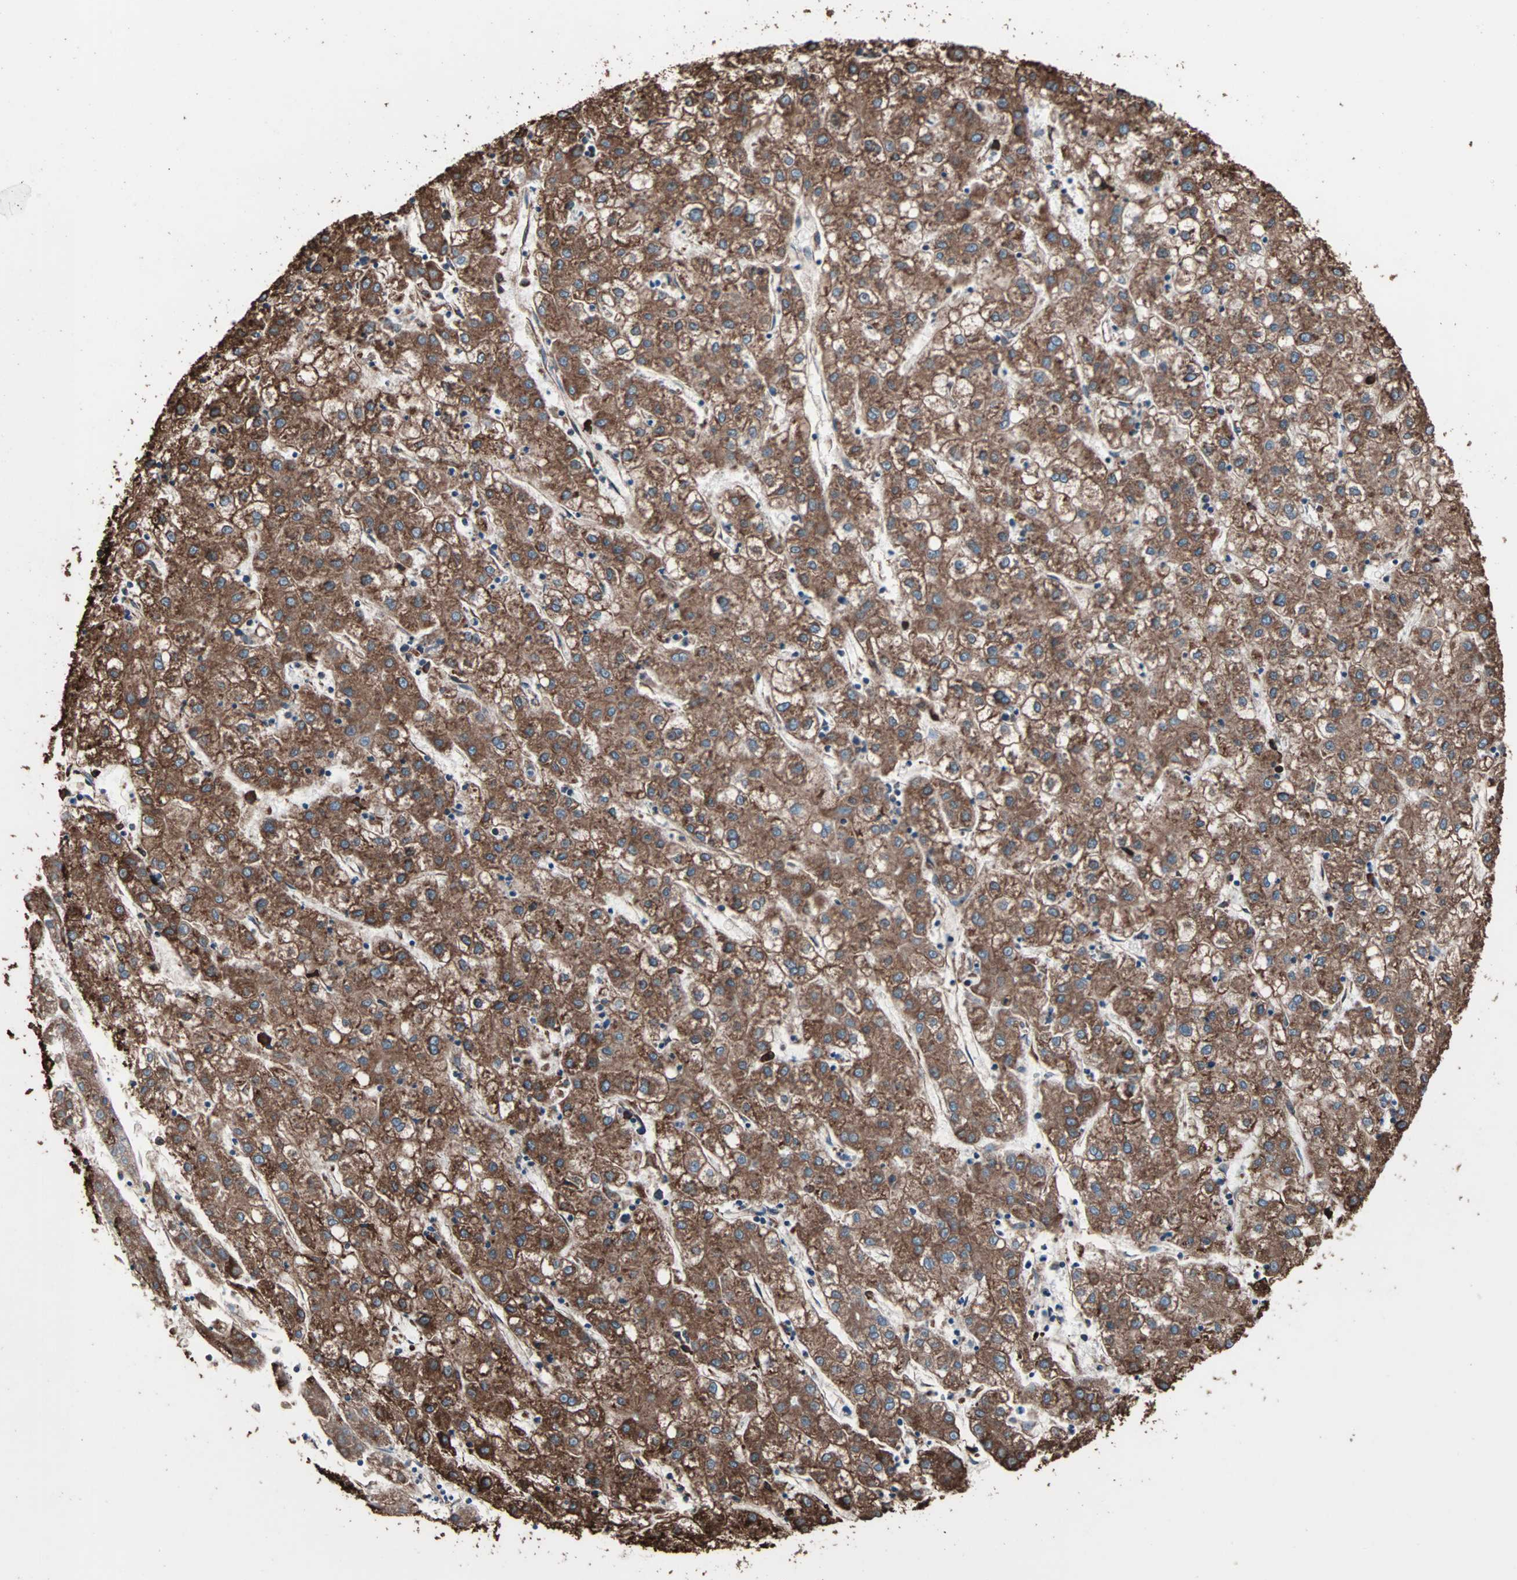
{"staining": {"intensity": "strong", "quantity": ">75%", "location": "cytoplasmic/membranous"}, "tissue": "liver cancer", "cell_type": "Tumor cells", "image_type": "cancer", "snomed": [{"axis": "morphology", "description": "Carcinoma, Hepatocellular, NOS"}, {"axis": "topography", "description": "Liver"}], "caption": "Immunohistochemical staining of human liver hepatocellular carcinoma shows high levels of strong cytoplasmic/membranous staining in approximately >75% of tumor cells. (Stains: DAB in brown, nuclei in blue, Microscopy: brightfield microscopy at high magnification).", "gene": "HSP90B1", "patient": {"sex": "male", "age": 72}}